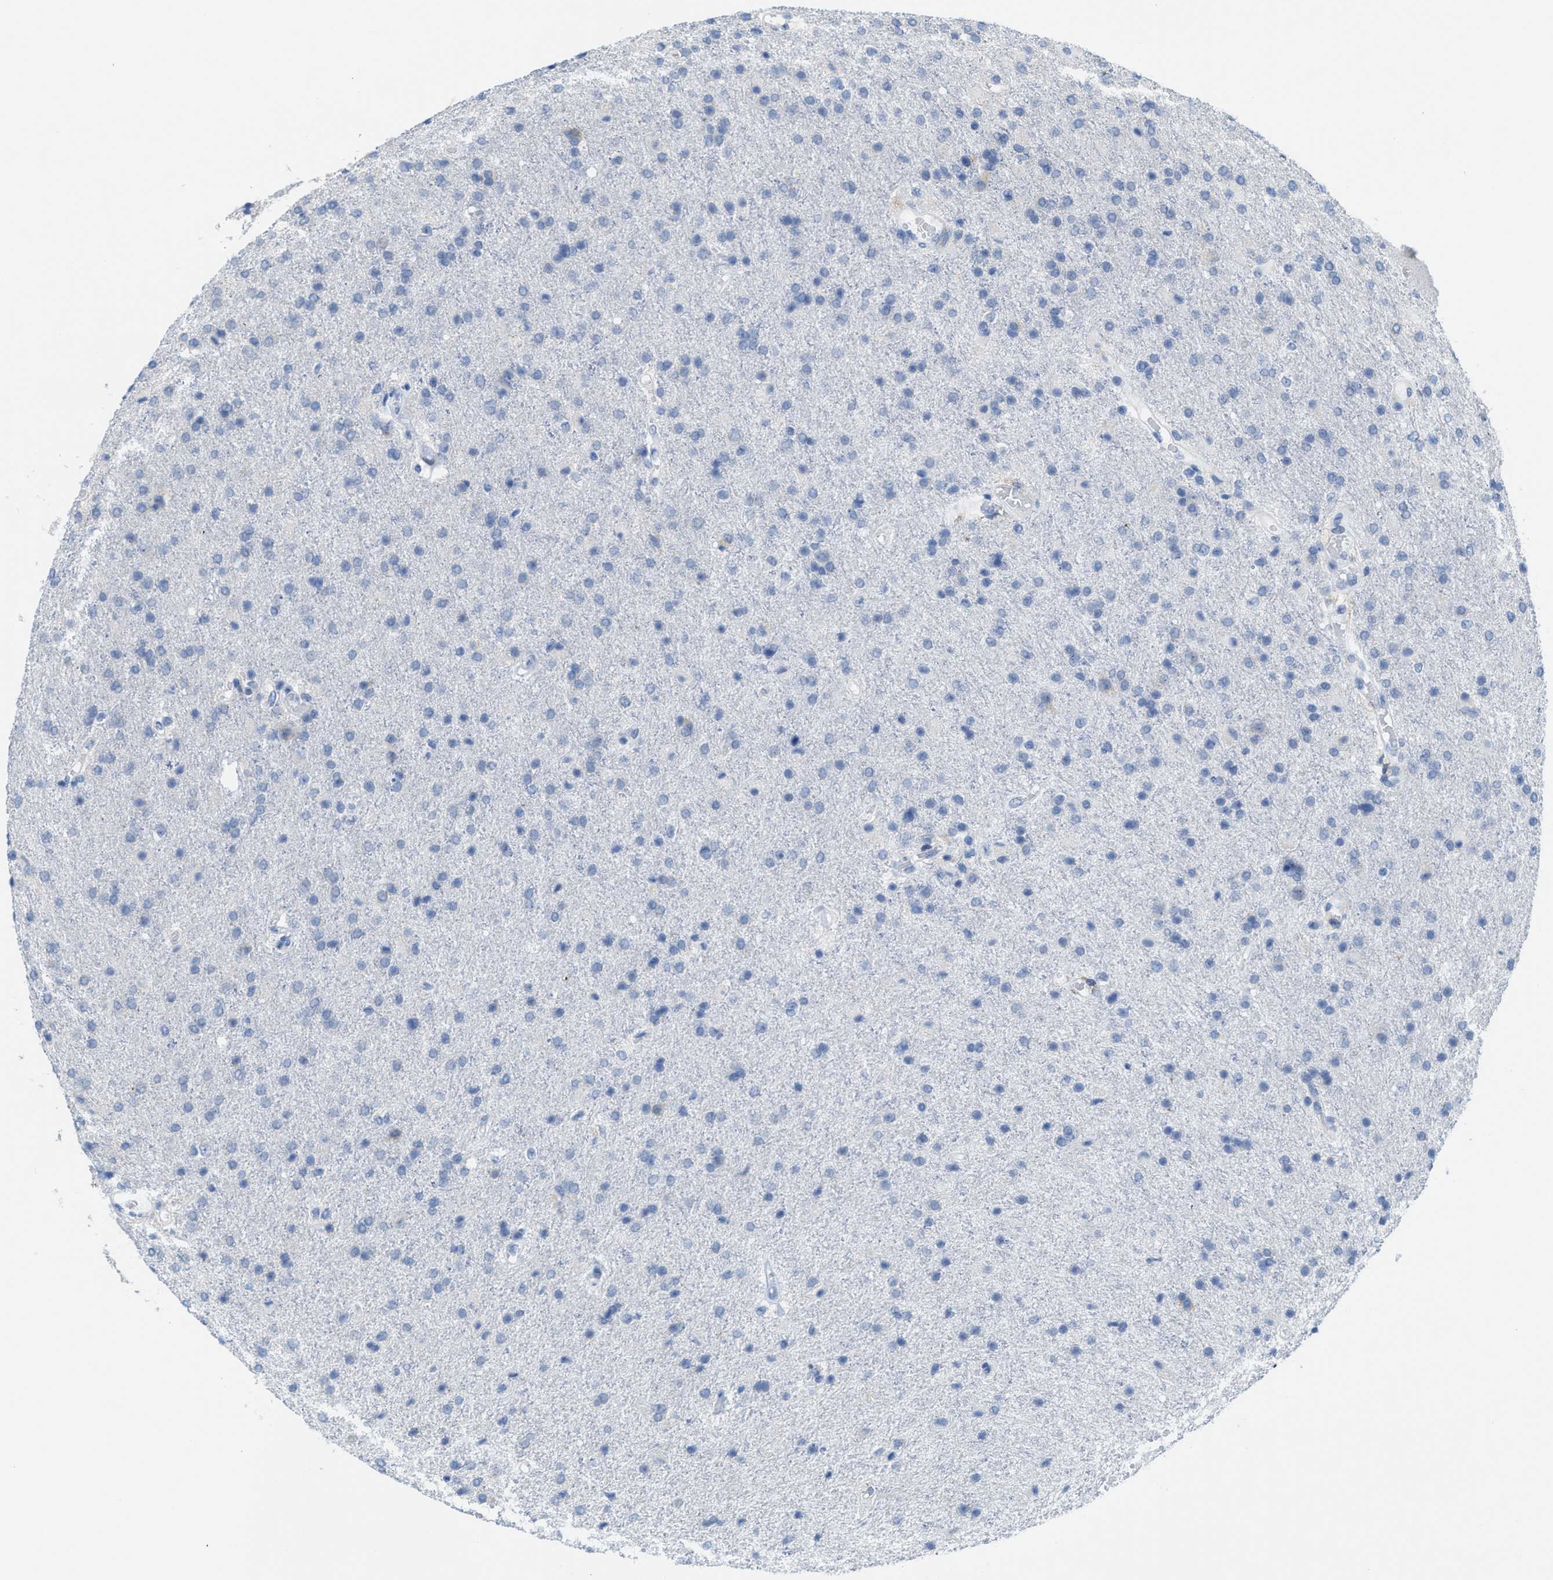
{"staining": {"intensity": "negative", "quantity": "none", "location": "none"}, "tissue": "glioma", "cell_type": "Tumor cells", "image_type": "cancer", "snomed": [{"axis": "morphology", "description": "Glioma, malignant, High grade"}, {"axis": "topography", "description": "Brain"}], "caption": "High power microscopy histopathology image of an immunohistochemistry (IHC) histopathology image of high-grade glioma (malignant), revealing no significant expression in tumor cells.", "gene": "KIFC3", "patient": {"sex": "male", "age": 72}}